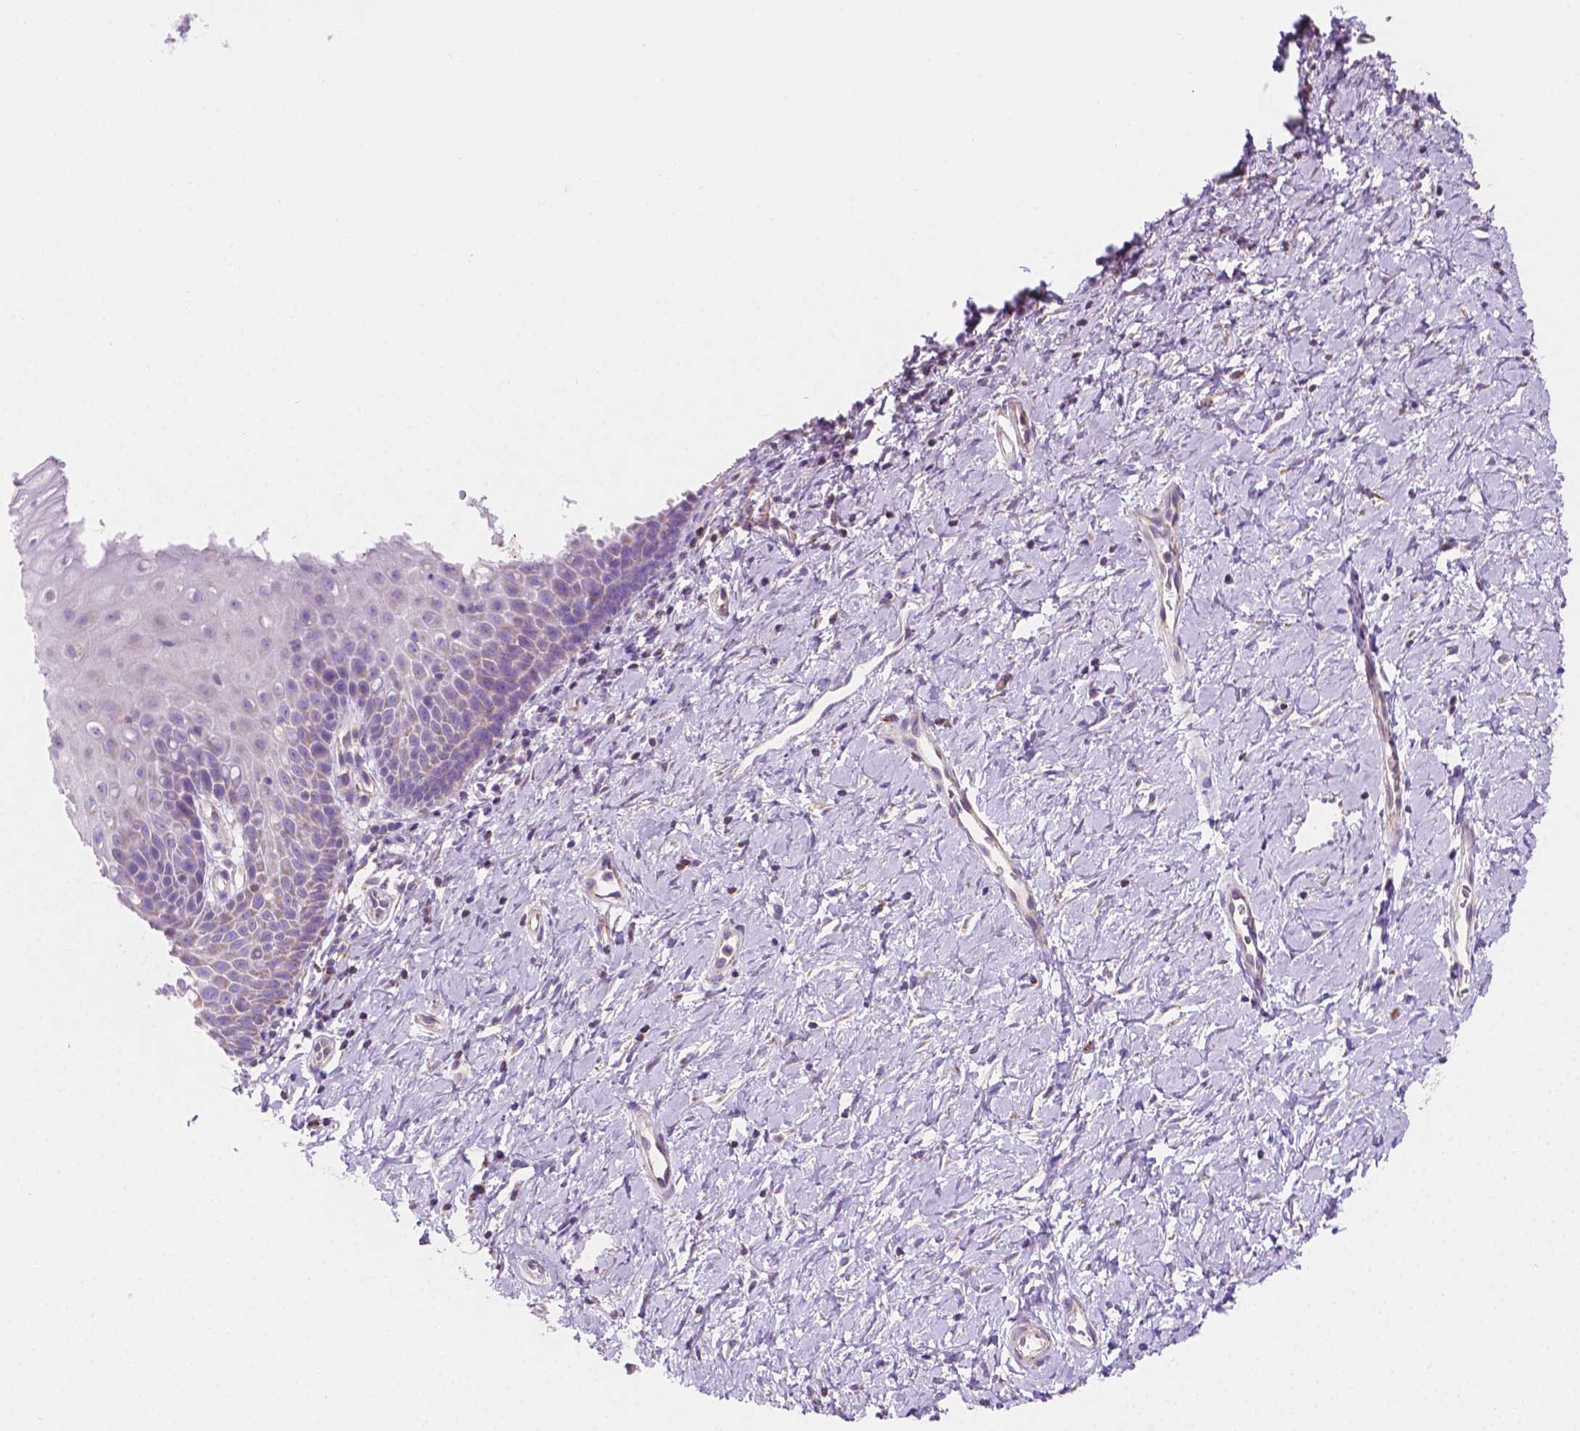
{"staining": {"intensity": "negative", "quantity": "none", "location": "none"}, "tissue": "cervix", "cell_type": "Squamous epithelial cells", "image_type": "normal", "snomed": [{"axis": "morphology", "description": "Normal tissue, NOS"}, {"axis": "topography", "description": "Cervix"}], "caption": "An image of cervix stained for a protein reveals no brown staining in squamous epithelial cells. (DAB (3,3'-diaminobenzidine) immunohistochemistry, high magnification).", "gene": "SGTB", "patient": {"sex": "female", "age": 37}}